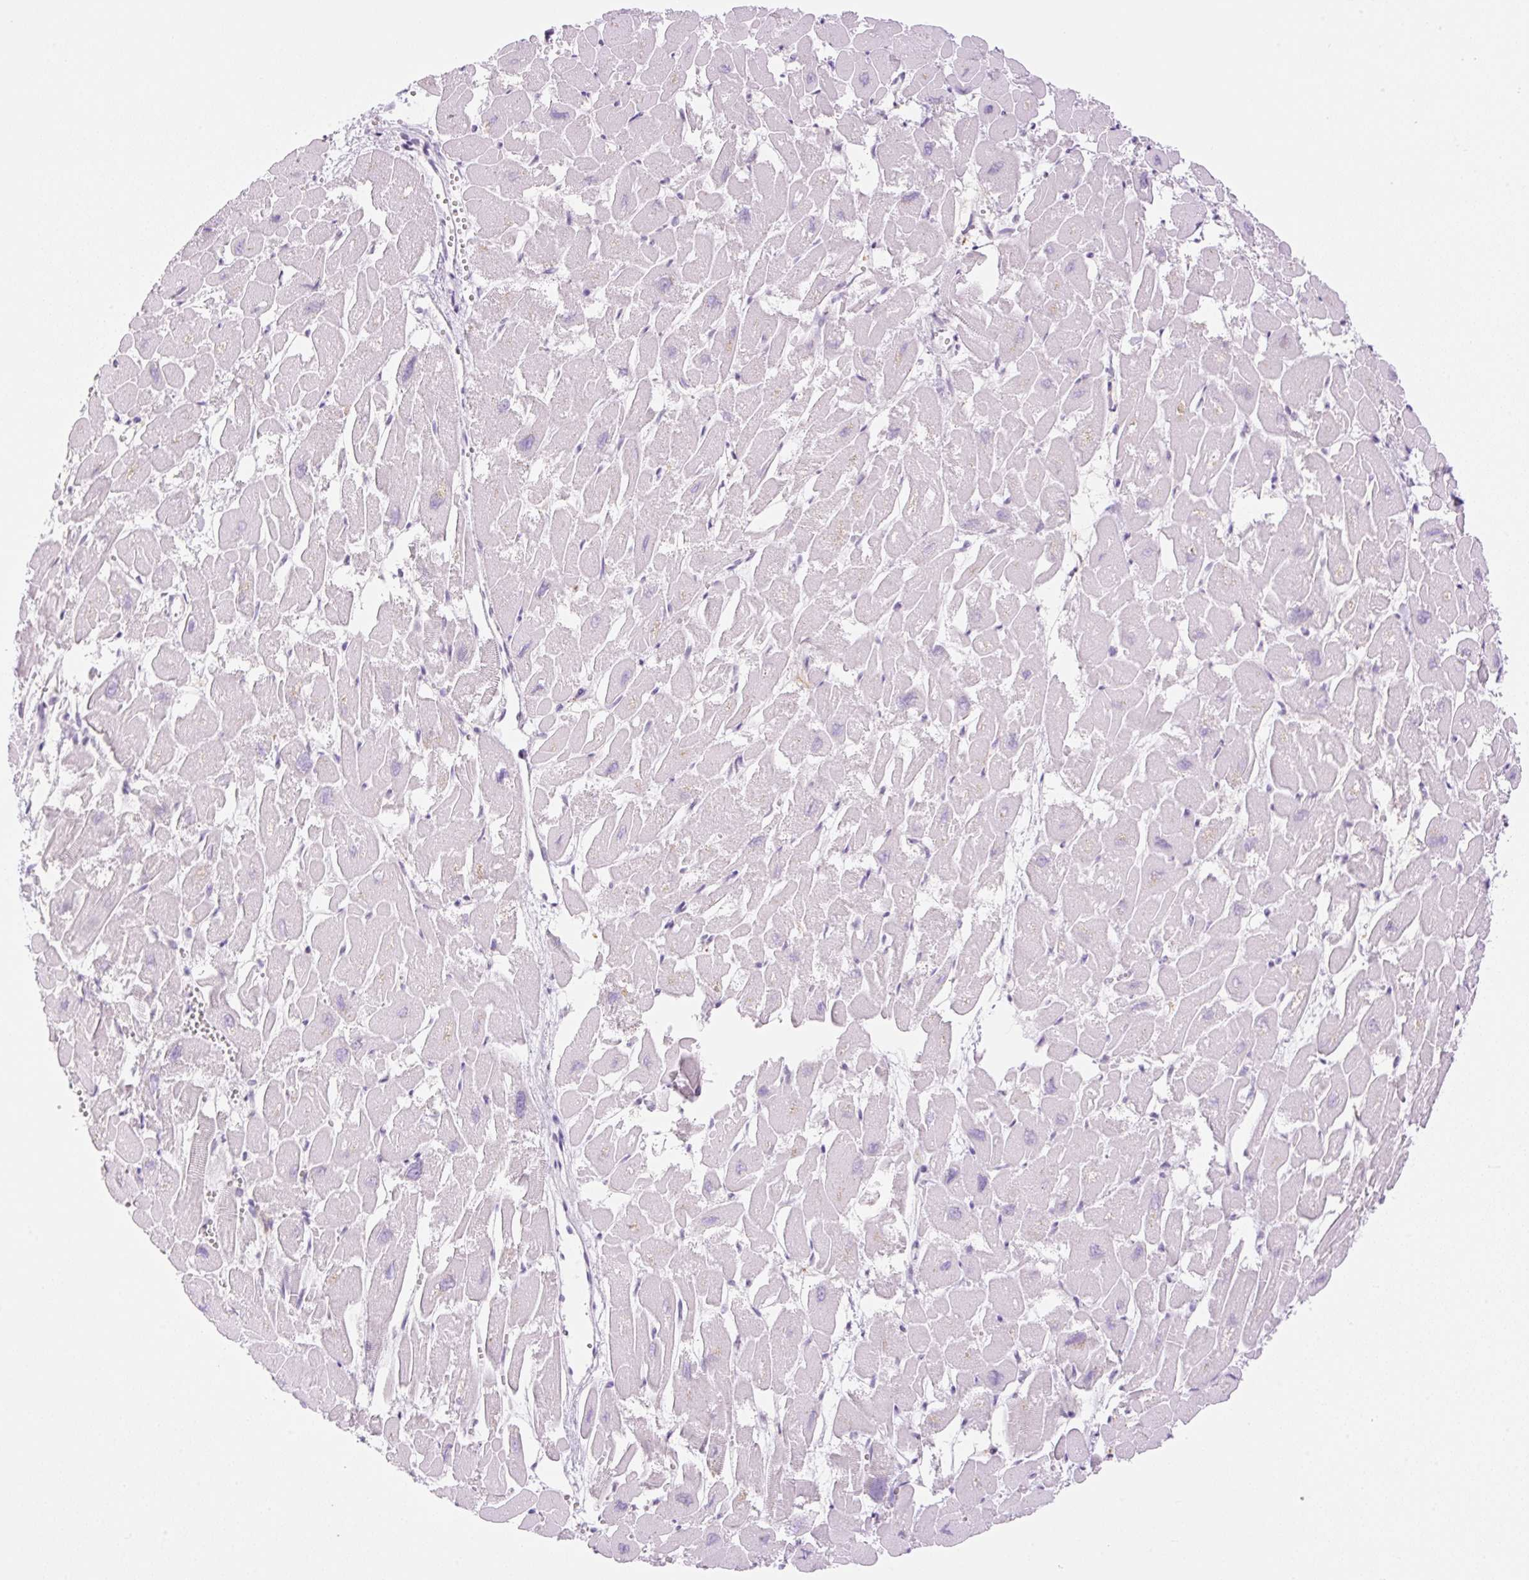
{"staining": {"intensity": "negative", "quantity": "none", "location": "none"}, "tissue": "heart muscle", "cell_type": "Cardiomyocytes", "image_type": "normal", "snomed": [{"axis": "morphology", "description": "Normal tissue, NOS"}, {"axis": "topography", "description": "Heart"}], "caption": "This photomicrograph is of unremarkable heart muscle stained with IHC to label a protein in brown with the nuclei are counter-stained blue. There is no staining in cardiomyocytes. (DAB (3,3'-diaminobenzidine) immunohistochemistry, high magnification).", "gene": "PALM3", "patient": {"sex": "male", "age": 54}}